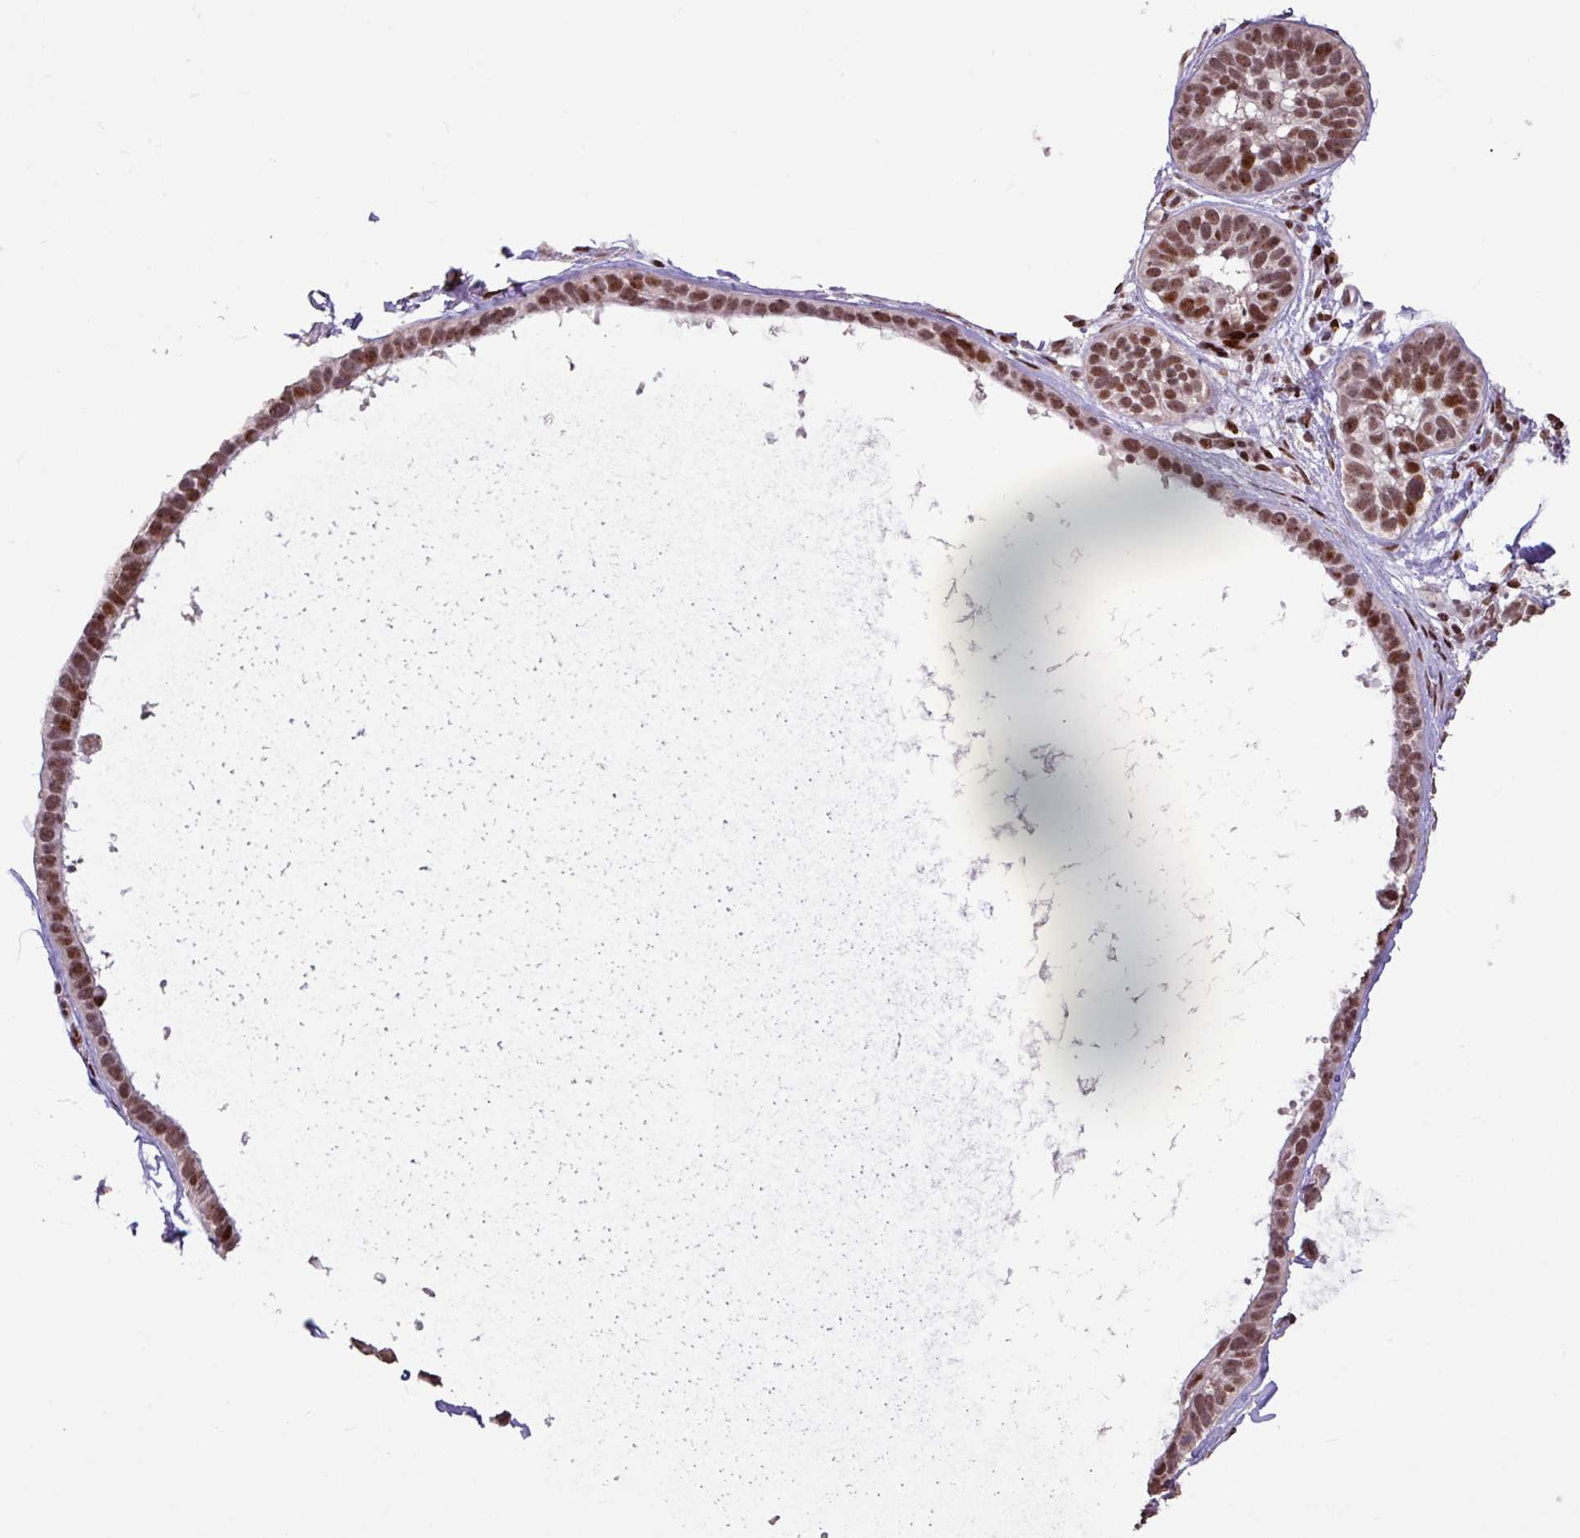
{"staining": {"intensity": "moderate", "quantity": ">75%", "location": "nuclear"}, "tissue": "skin cancer", "cell_type": "Tumor cells", "image_type": "cancer", "snomed": [{"axis": "morphology", "description": "Basal cell carcinoma"}, {"axis": "topography", "description": "Skin"}], "caption": "This photomicrograph displays immunohistochemistry staining of human skin cancer, with medium moderate nuclear positivity in approximately >75% of tumor cells.", "gene": "ZNF709", "patient": {"sex": "male", "age": 62}}